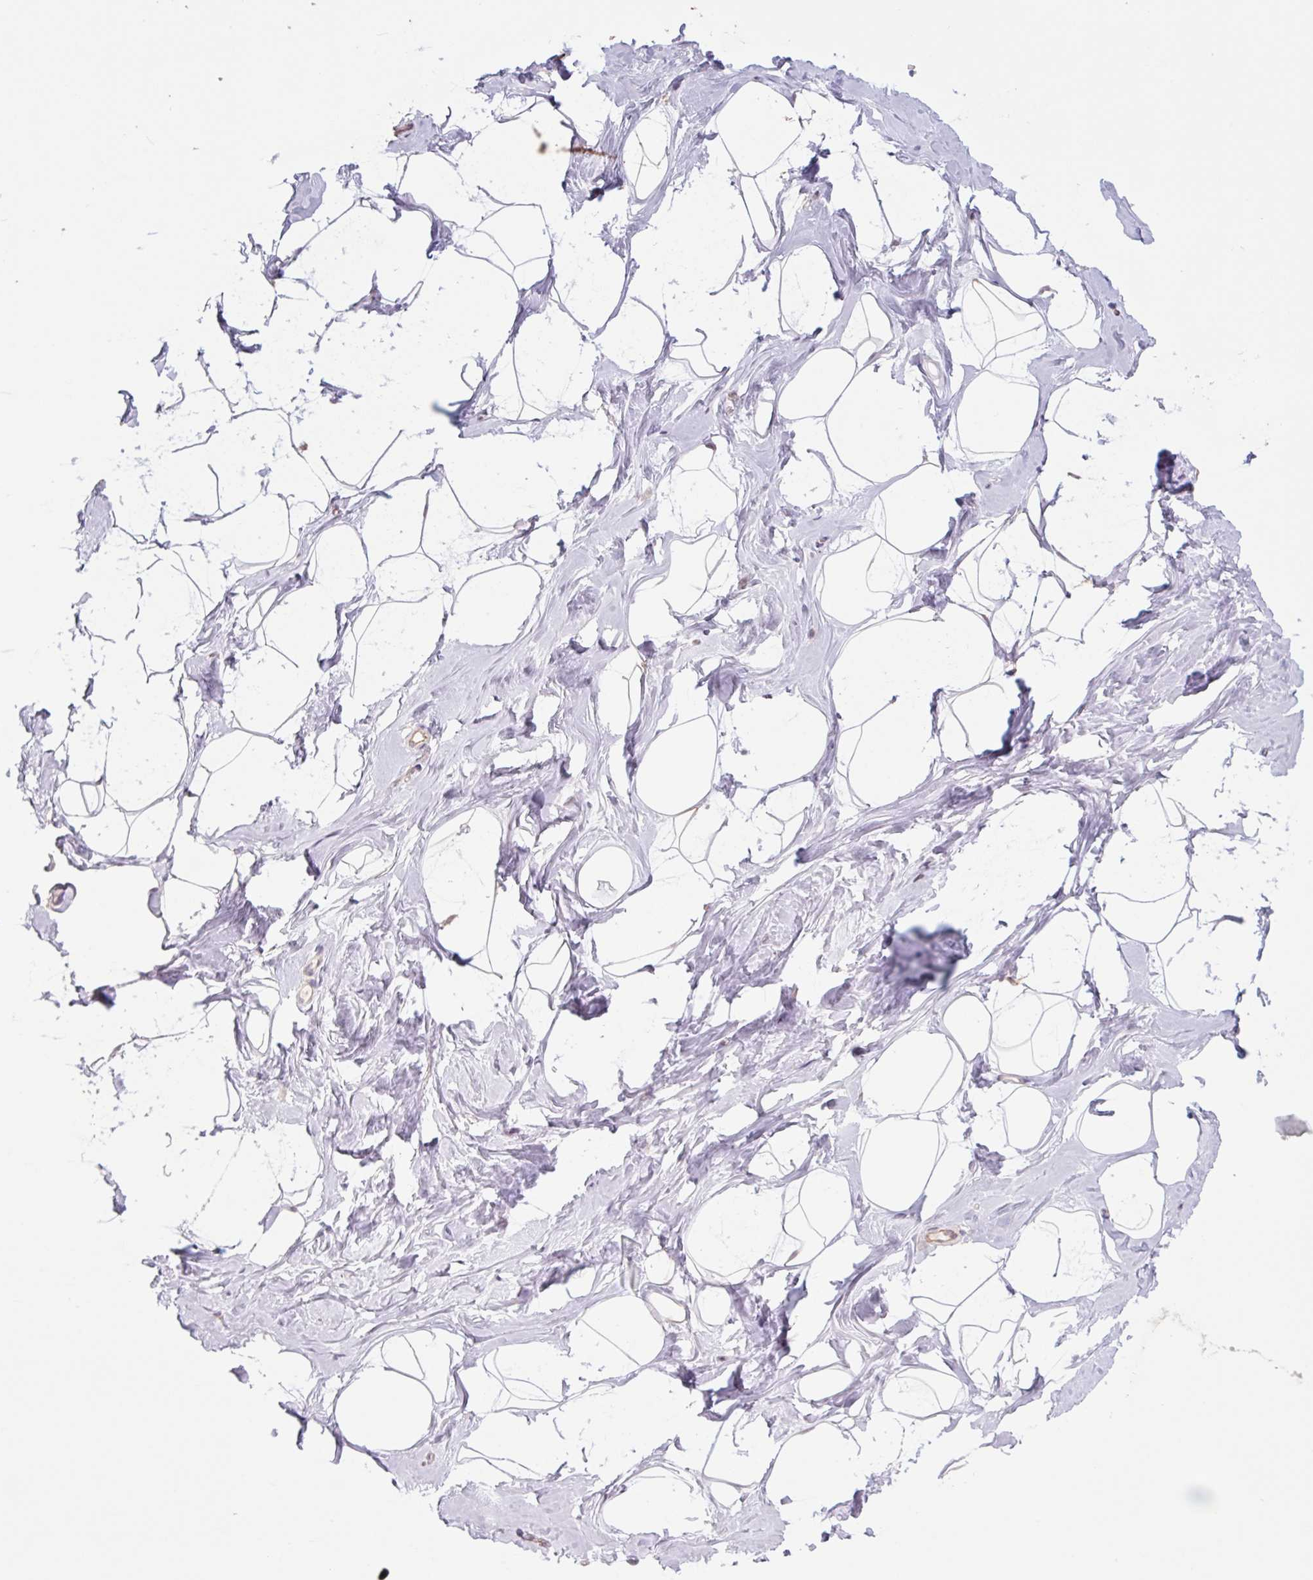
{"staining": {"intensity": "negative", "quantity": "none", "location": "none"}, "tissue": "breast", "cell_type": "Adipocytes", "image_type": "normal", "snomed": [{"axis": "morphology", "description": "Normal tissue, NOS"}, {"axis": "topography", "description": "Breast"}], "caption": "This is an IHC micrograph of unremarkable human breast. There is no staining in adipocytes.", "gene": "PLA2G4A", "patient": {"sex": "female", "age": 32}}